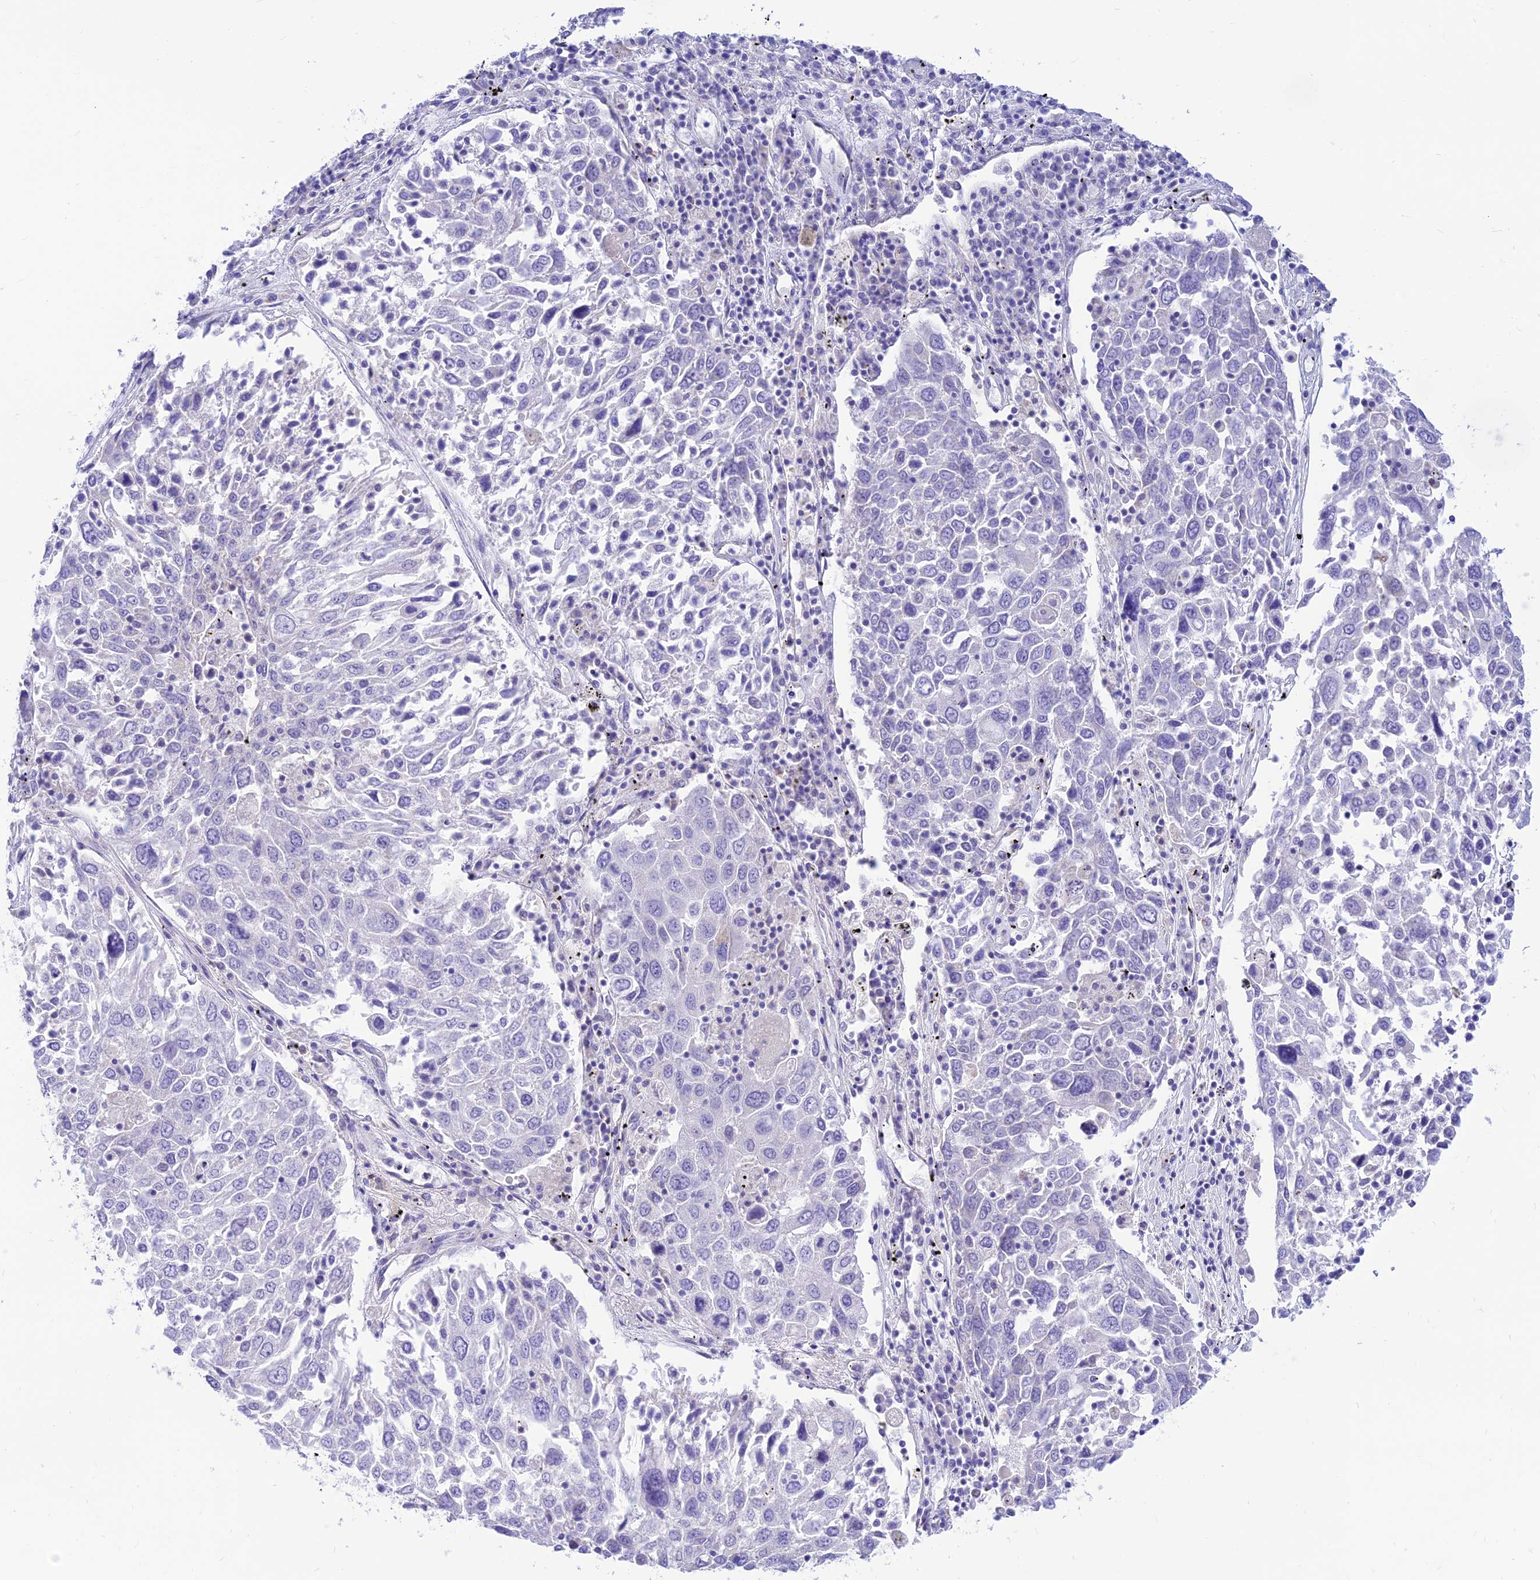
{"staining": {"intensity": "negative", "quantity": "none", "location": "none"}, "tissue": "lung cancer", "cell_type": "Tumor cells", "image_type": "cancer", "snomed": [{"axis": "morphology", "description": "Squamous cell carcinoma, NOS"}, {"axis": "topography", "description": "Lung"}], "caption": "The micrograph displays no significant positivity in tumor cells of squamous cell carcinoma (lung).", "gene": "FAM186B", "patient": {"sex": "male", "age": 65}}